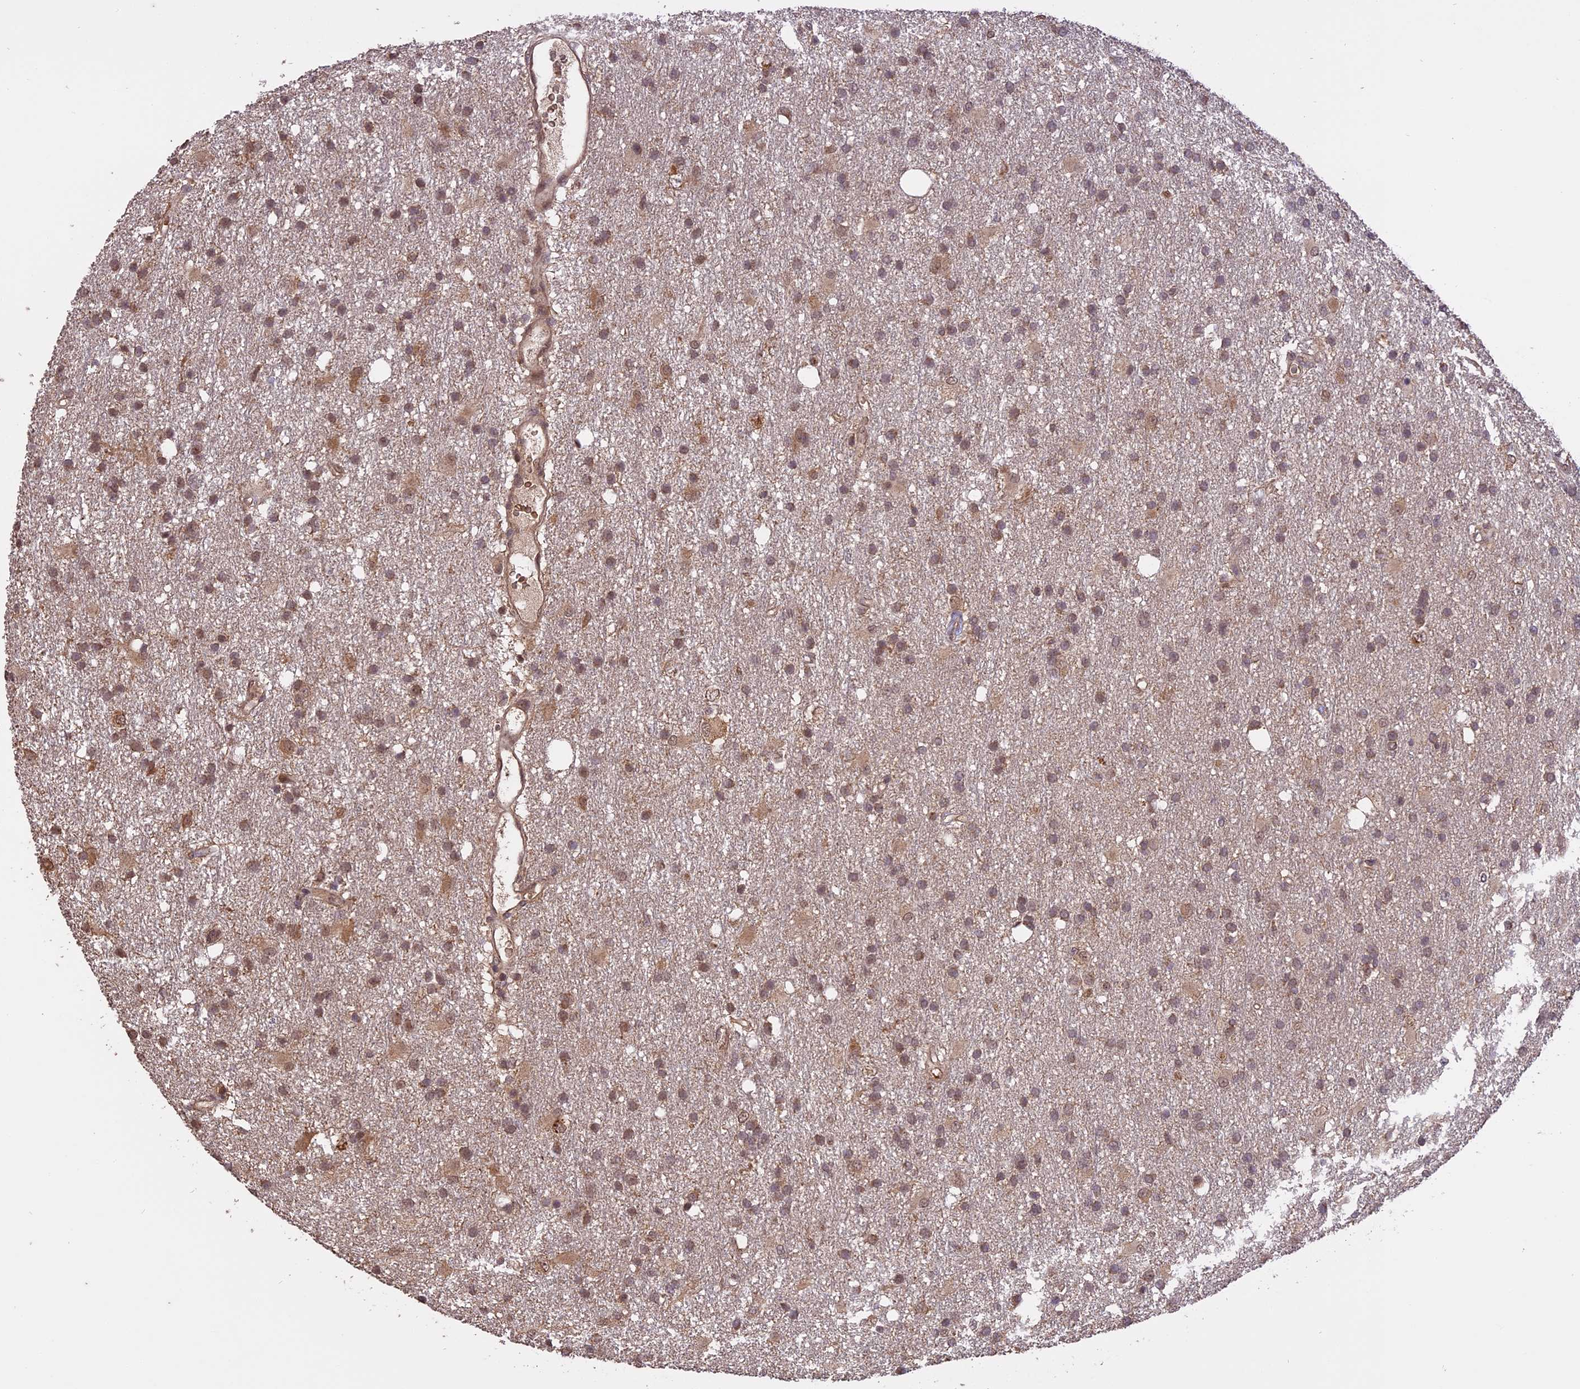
{"staining": {"intensity": "weak", "quantity": "25%-75%", "location": "cytoplasmic/membranous,nuclear"}, "tissue": "glioma", "cell_type": "Tumor cells", "image_type": "cancer", "snomed": [{"axis": "morphology", "description": "Glioma, malignant, High grade"}, {"axis": "topography", "description": "Brain"}], "caption": "There is low levels of weak cytoplasmic/membranous and nuclear staining in tumor cells of glioma, as demonstrated by immunohistochemical staining (brown color).", "gene": "TIGD7", "patient": {"sex": "male", "age": 77}}